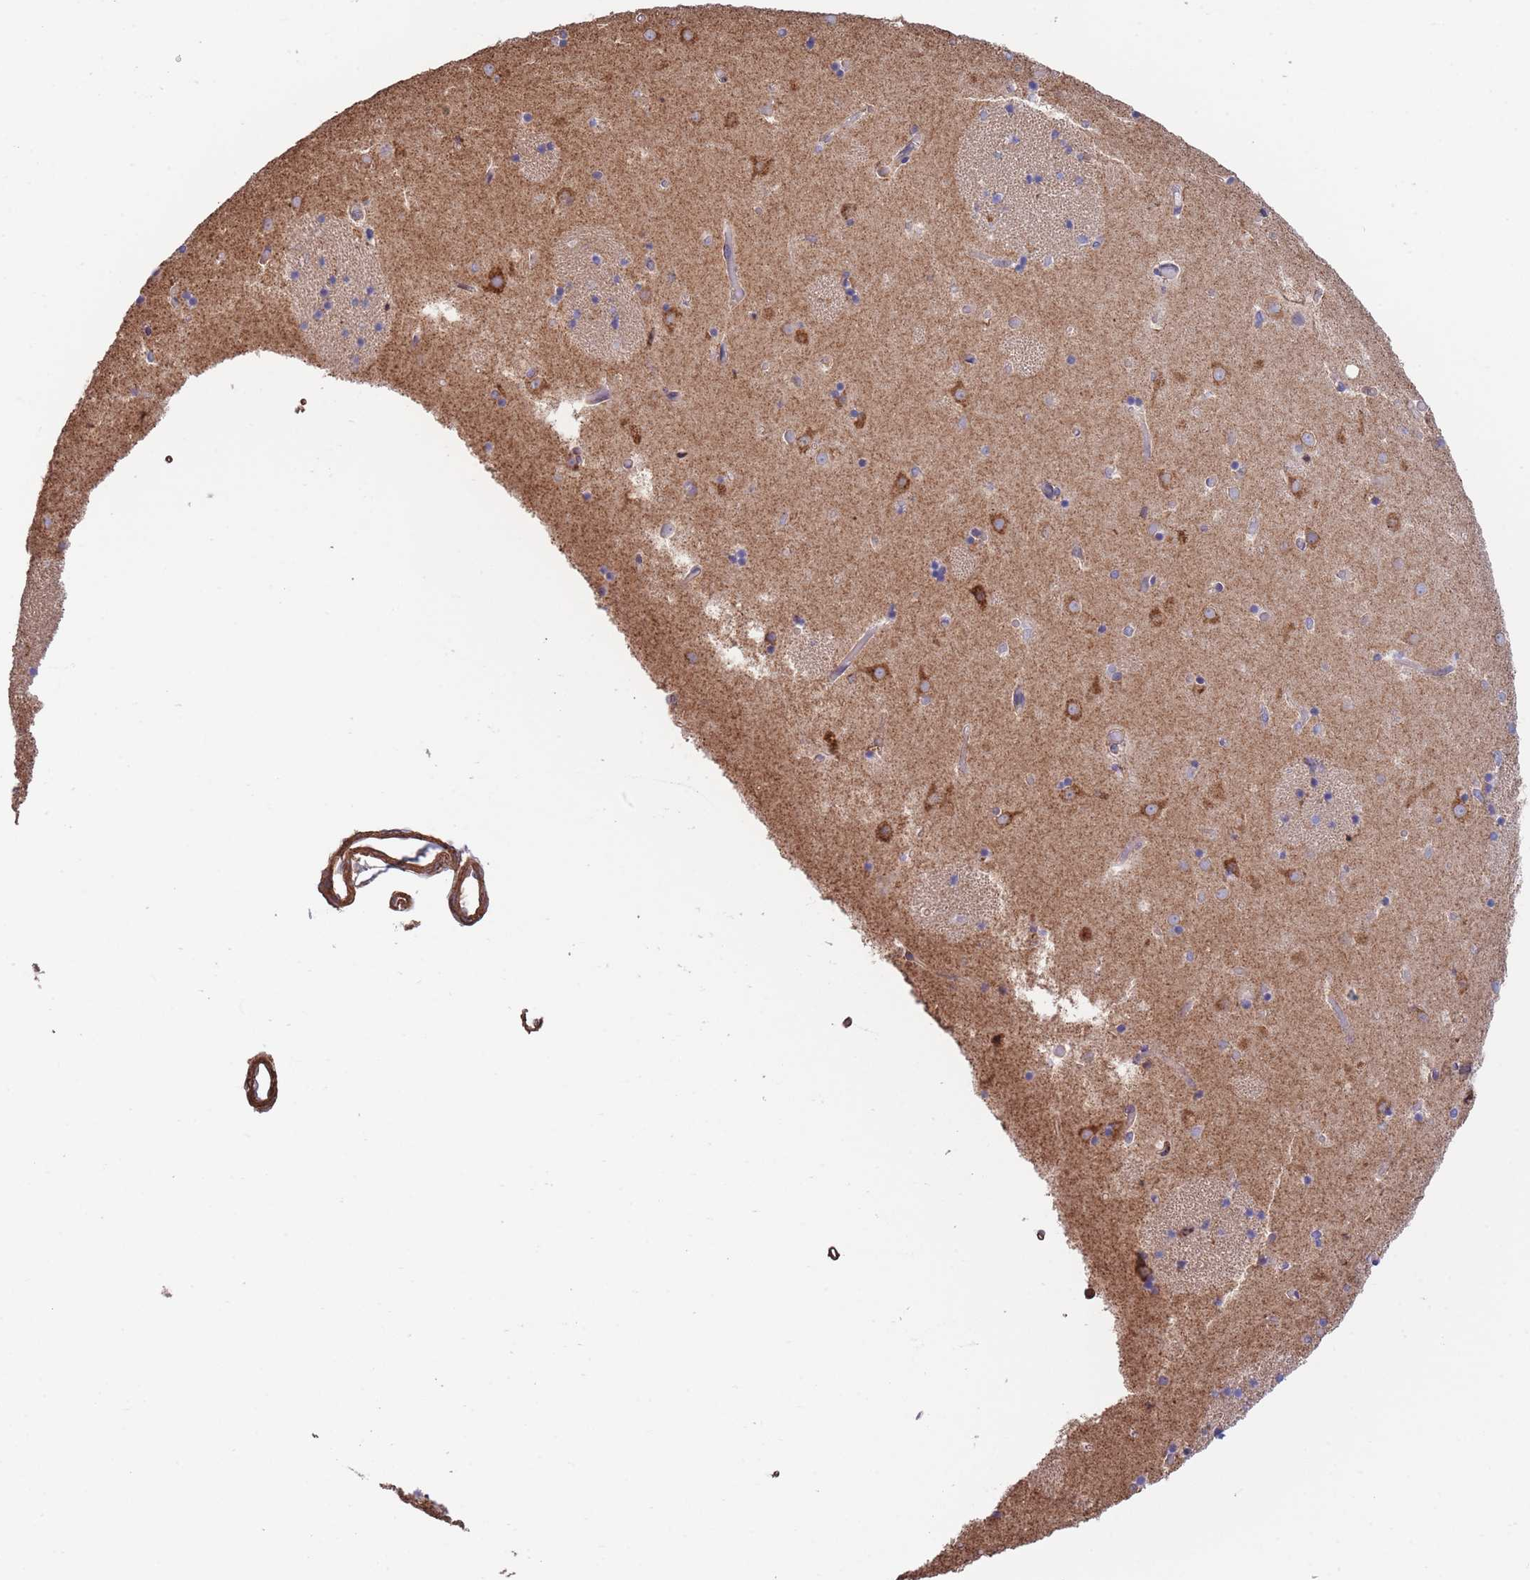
{"staining": {"intensity": "moderate", "quantity": "25%-75%", "location": "cytoplasmic/membranous"}, "tissue": "caudate", "cell_type": "Glial cells", "image_type": "normal", "snomed": [{"axis": "morphology", "description": "Normal tissue, NOS"}, {"axis": "topography", "description": "Lateral ventricle wall"}], "caption": "Protein expression analysis of benign caudate shows moderate cytoplasmic/membranous staining in about 25%-75% of glial cells. The staining was performed using DAB (3,3'-diaminobenzidine) to visualize the protein expression in brown, while the nuclei were stained in blue with hematoxylin (Magnification: 20x).", "gene": "LRRN4CL", "patient": {"sex": "female", "age": 52}}